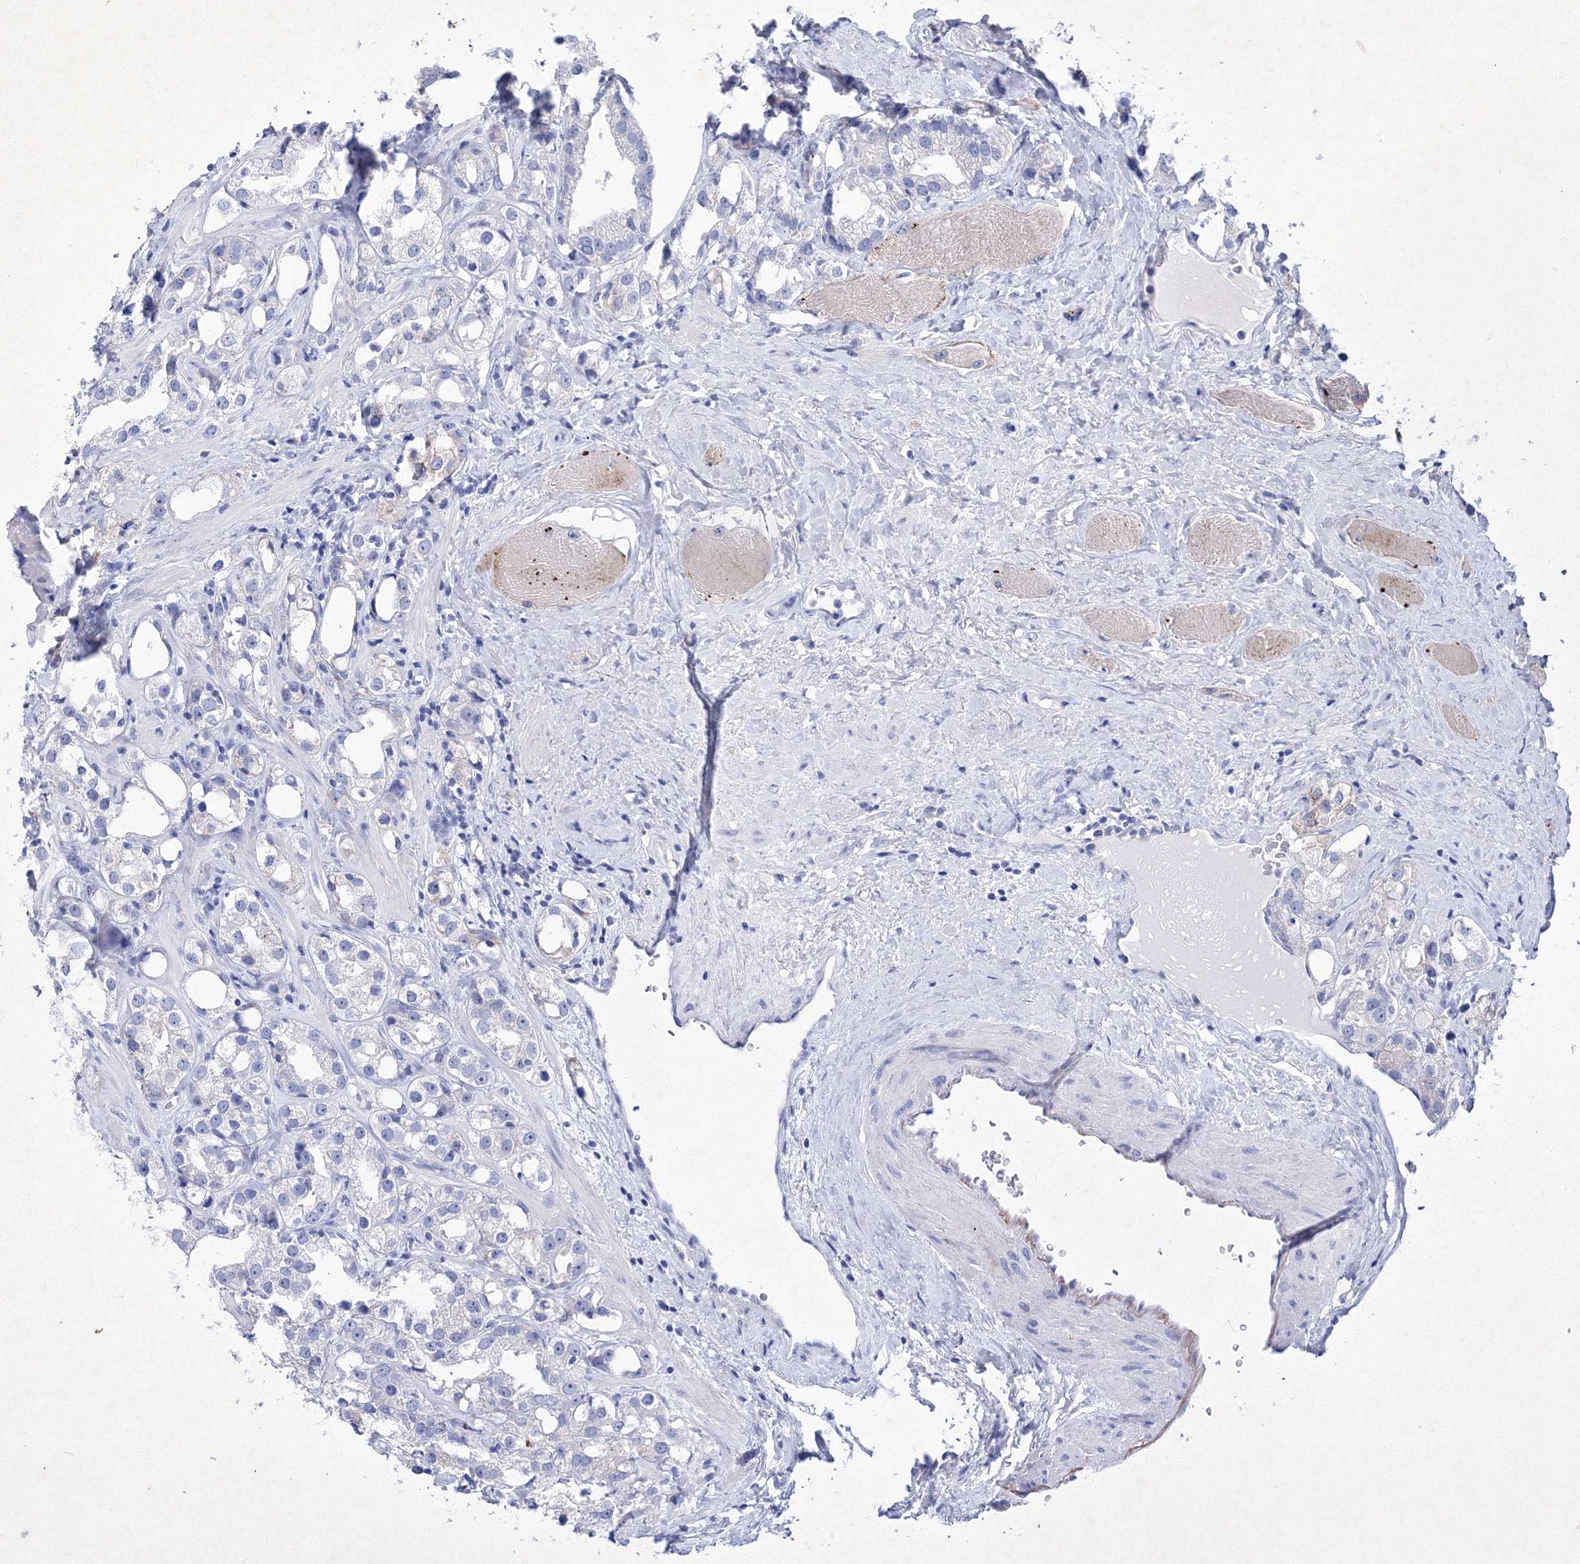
{"staining": {"intensity": "negative", "quantity": "none", "location": "none"}, "tissue": "prostate cancer", "cell_type": "Tumor cells", "image_type": "cancer", "snomed": [{"axis": "morphology", "description": "Adenocarcinoma, NOS"}, {"axis": "topography", "description": "Prostate"}], "caption": "Micrograph shows no protein expression in tumor cells of adenocarcinoma (prostate) tissue. Brightfield microscopy of immunohistochemistry stained with DAB (brown) and hematoxylin (blue), captured at high magnification.", "gene": "GPN1", "patient": {"sex": "male", "age": 79}}